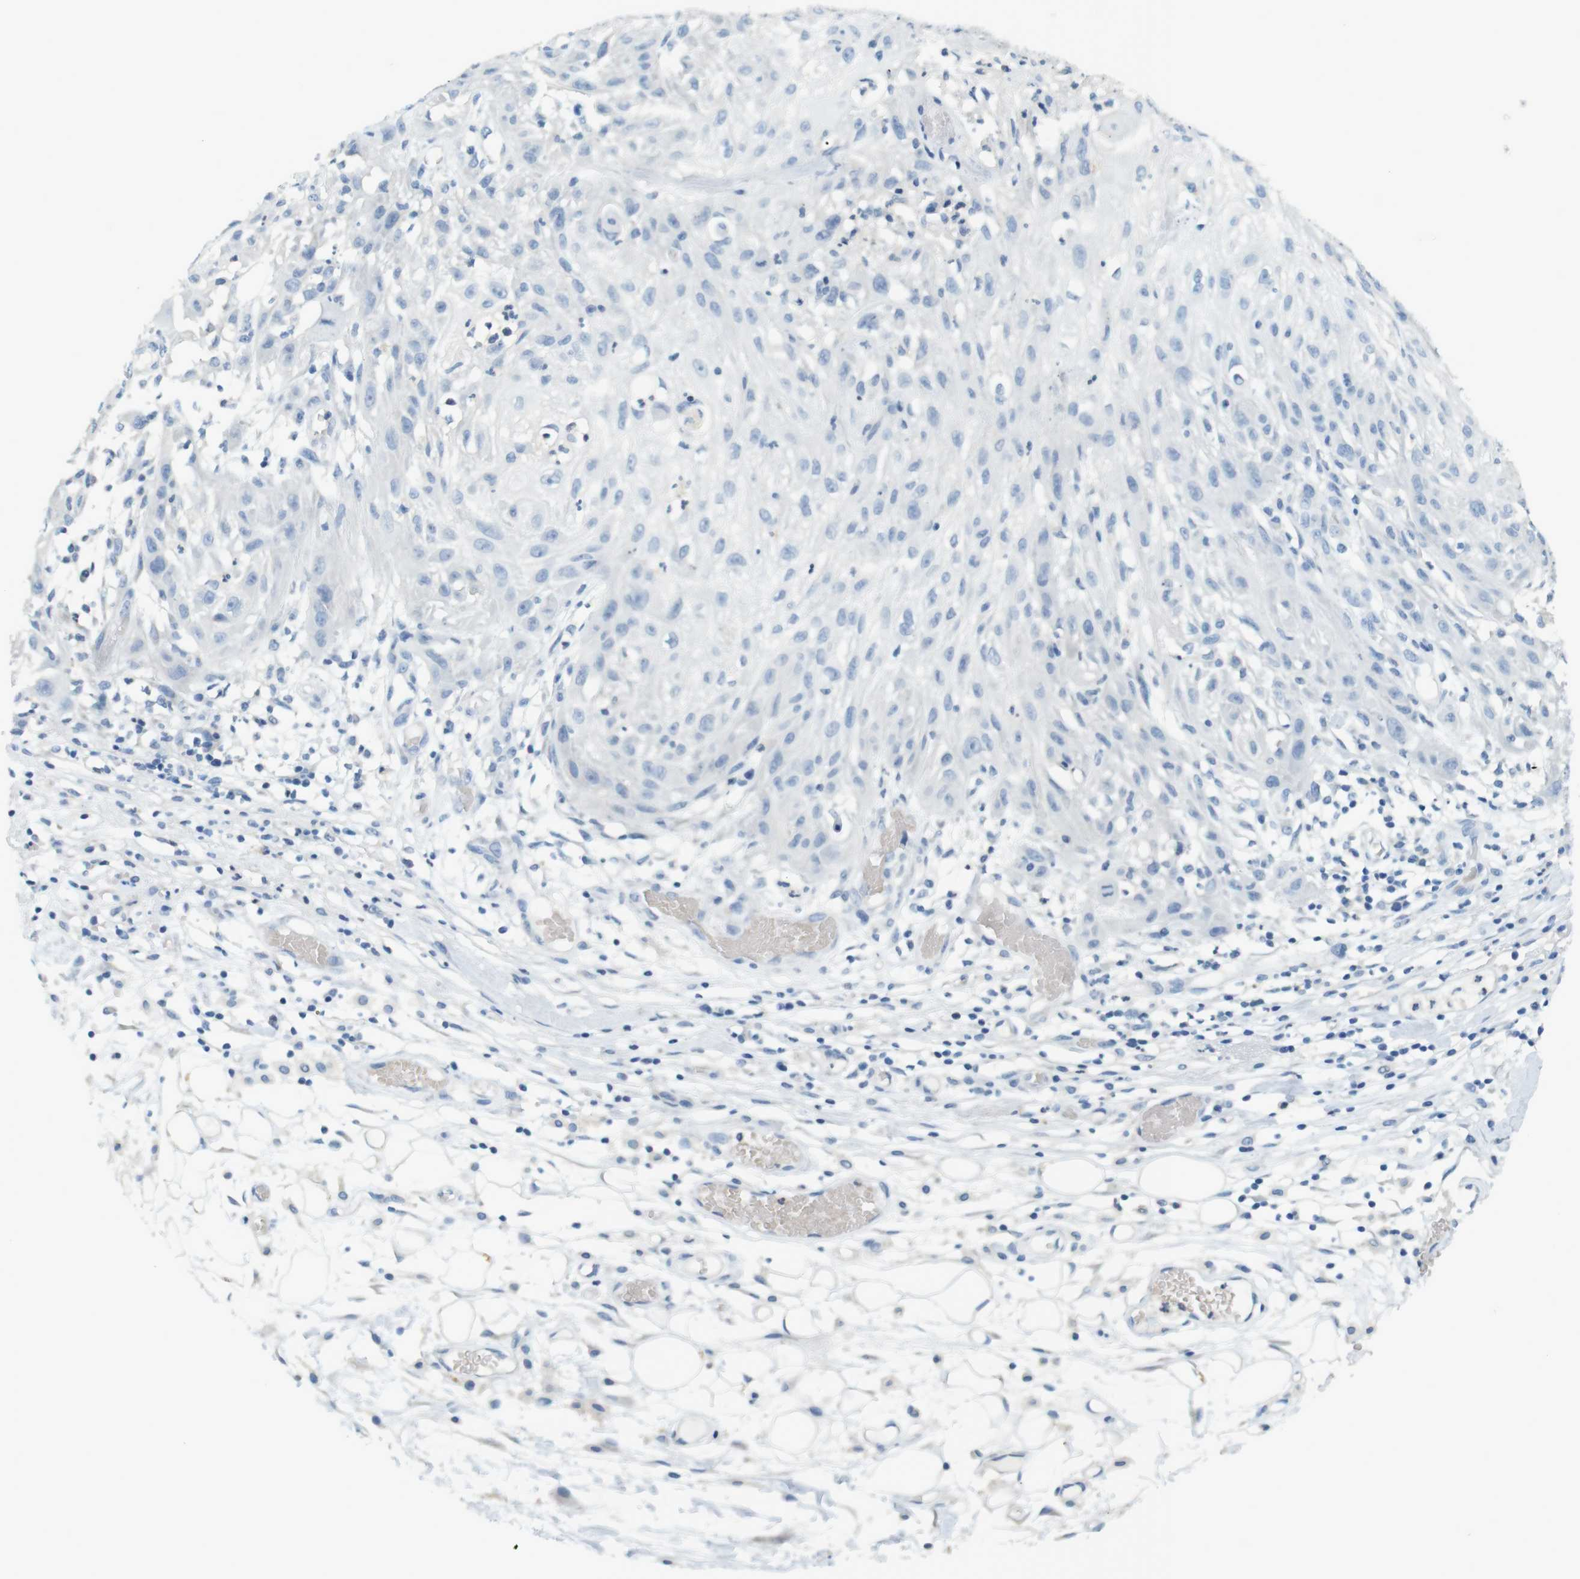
{"staining": {"intensity": "negative", "quantity": "none", "location": "none"}, "tissue": "skin cancer", "cell_type": "Tumor cells", "image_type": "cancer", "snomed": [{"axis": "morphology", "description": "Squamous cell carcinoma, NOS"}, {"axis": "topography", "description": "Skin"}], "caption": "IHC micrograph of neoplastic tissue: human skin squamous cell carcinoma stained with DAB (3,3'-diaminobenzidine) displays no significant protein positivity in tumor cells.", "gene": "LRRK2", "patient": {"sex": "male", "age": 75}}